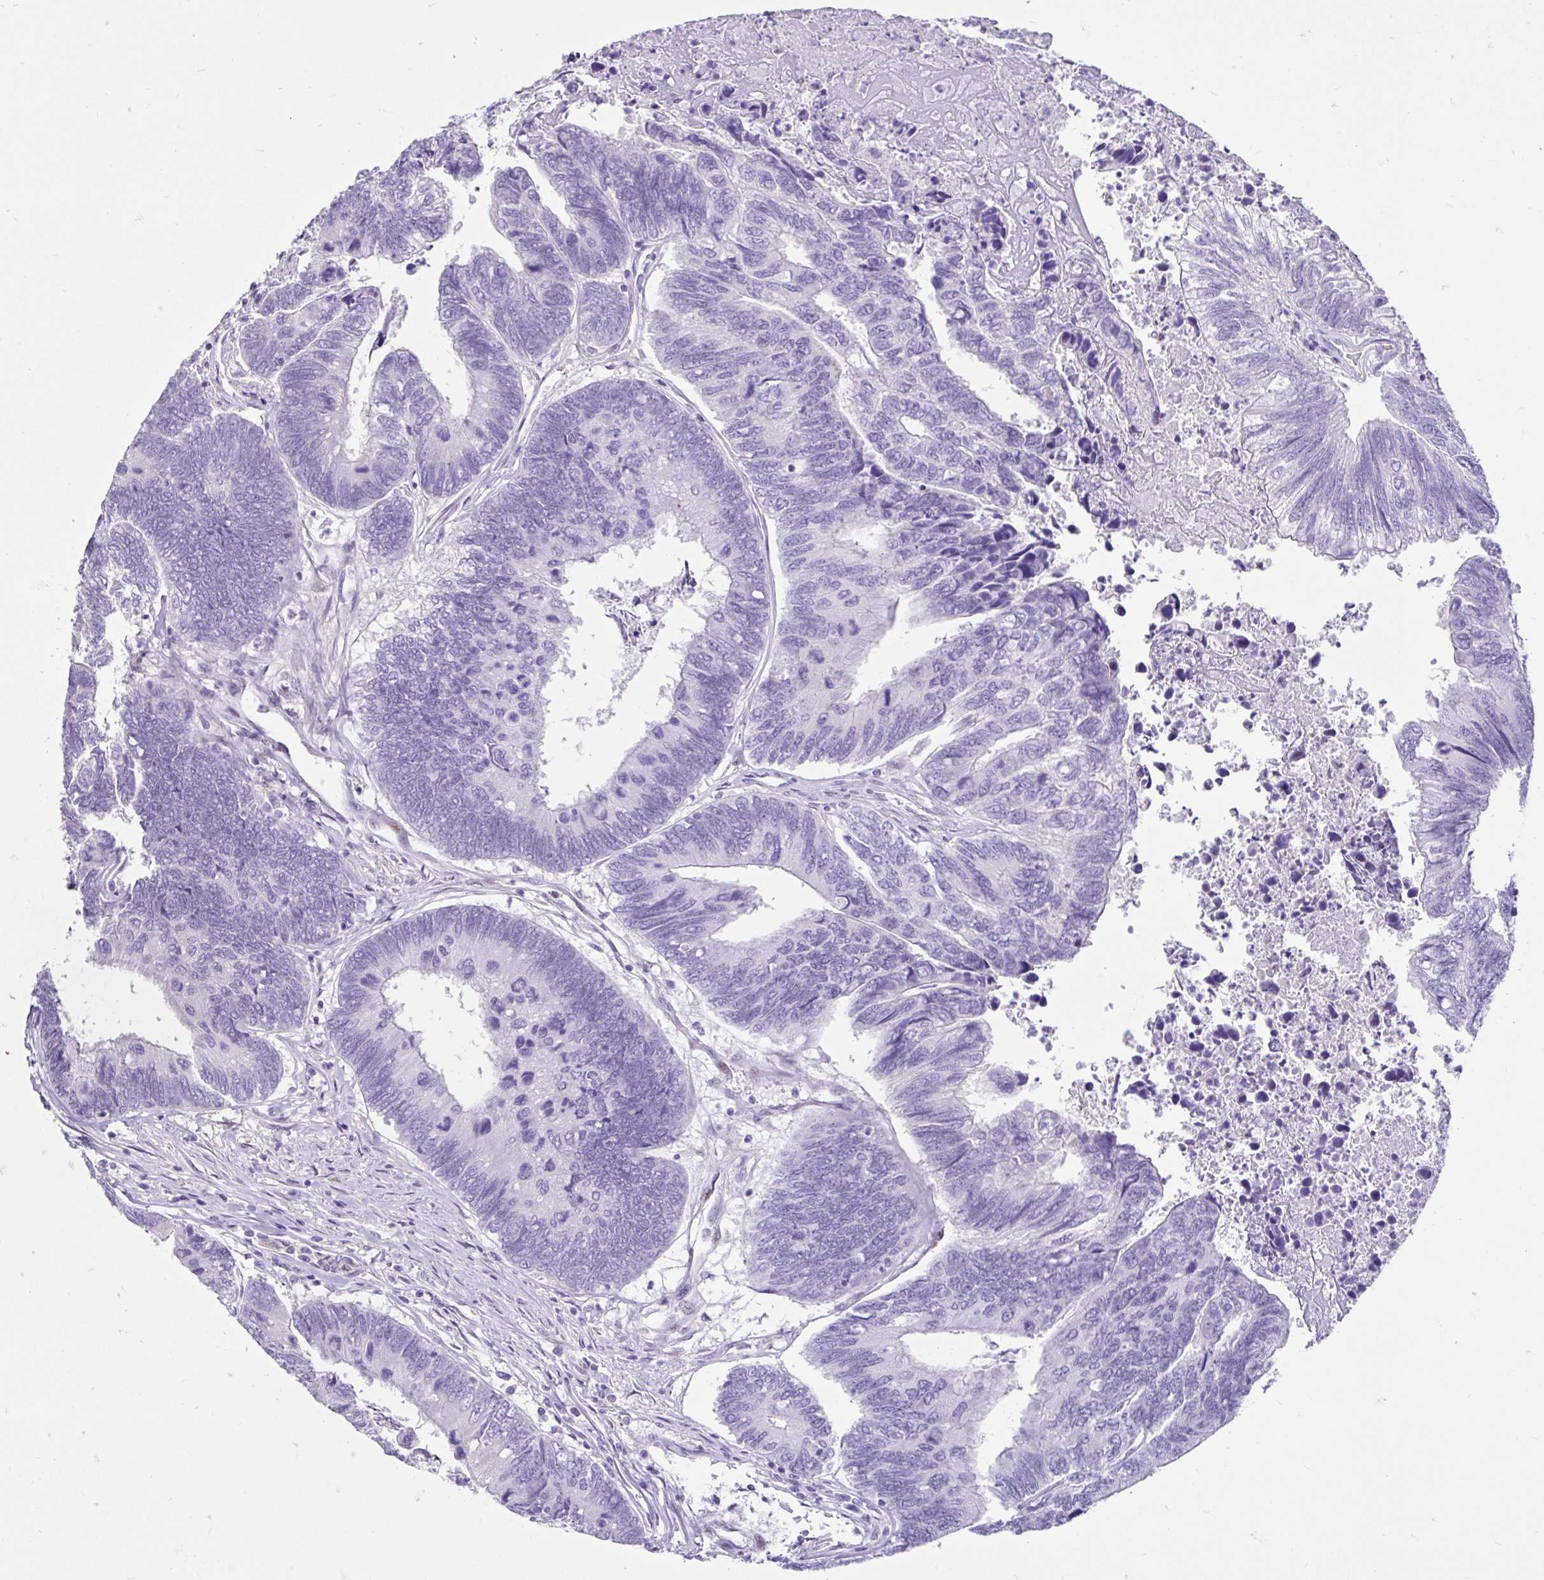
{"staining": {"intensity": "negative", "quantity": "none", "location": "none"}, "tissue": "colorectal cancer", "cell_type": "Tumor cells", "image_type": "cancer", "snomed": [{"axis": "morphology", "description": "Adenocarcinoma, NOS"}, {"axis": "topography", "description": "Colon"}], "caption": "Colorectal cancer (adenocarcinoma) was stained to show a protein in brown. There is no significant positivity in tumor cells.", "gene": "NHLH2", "patient": {"sex": "female", "age": 67}}